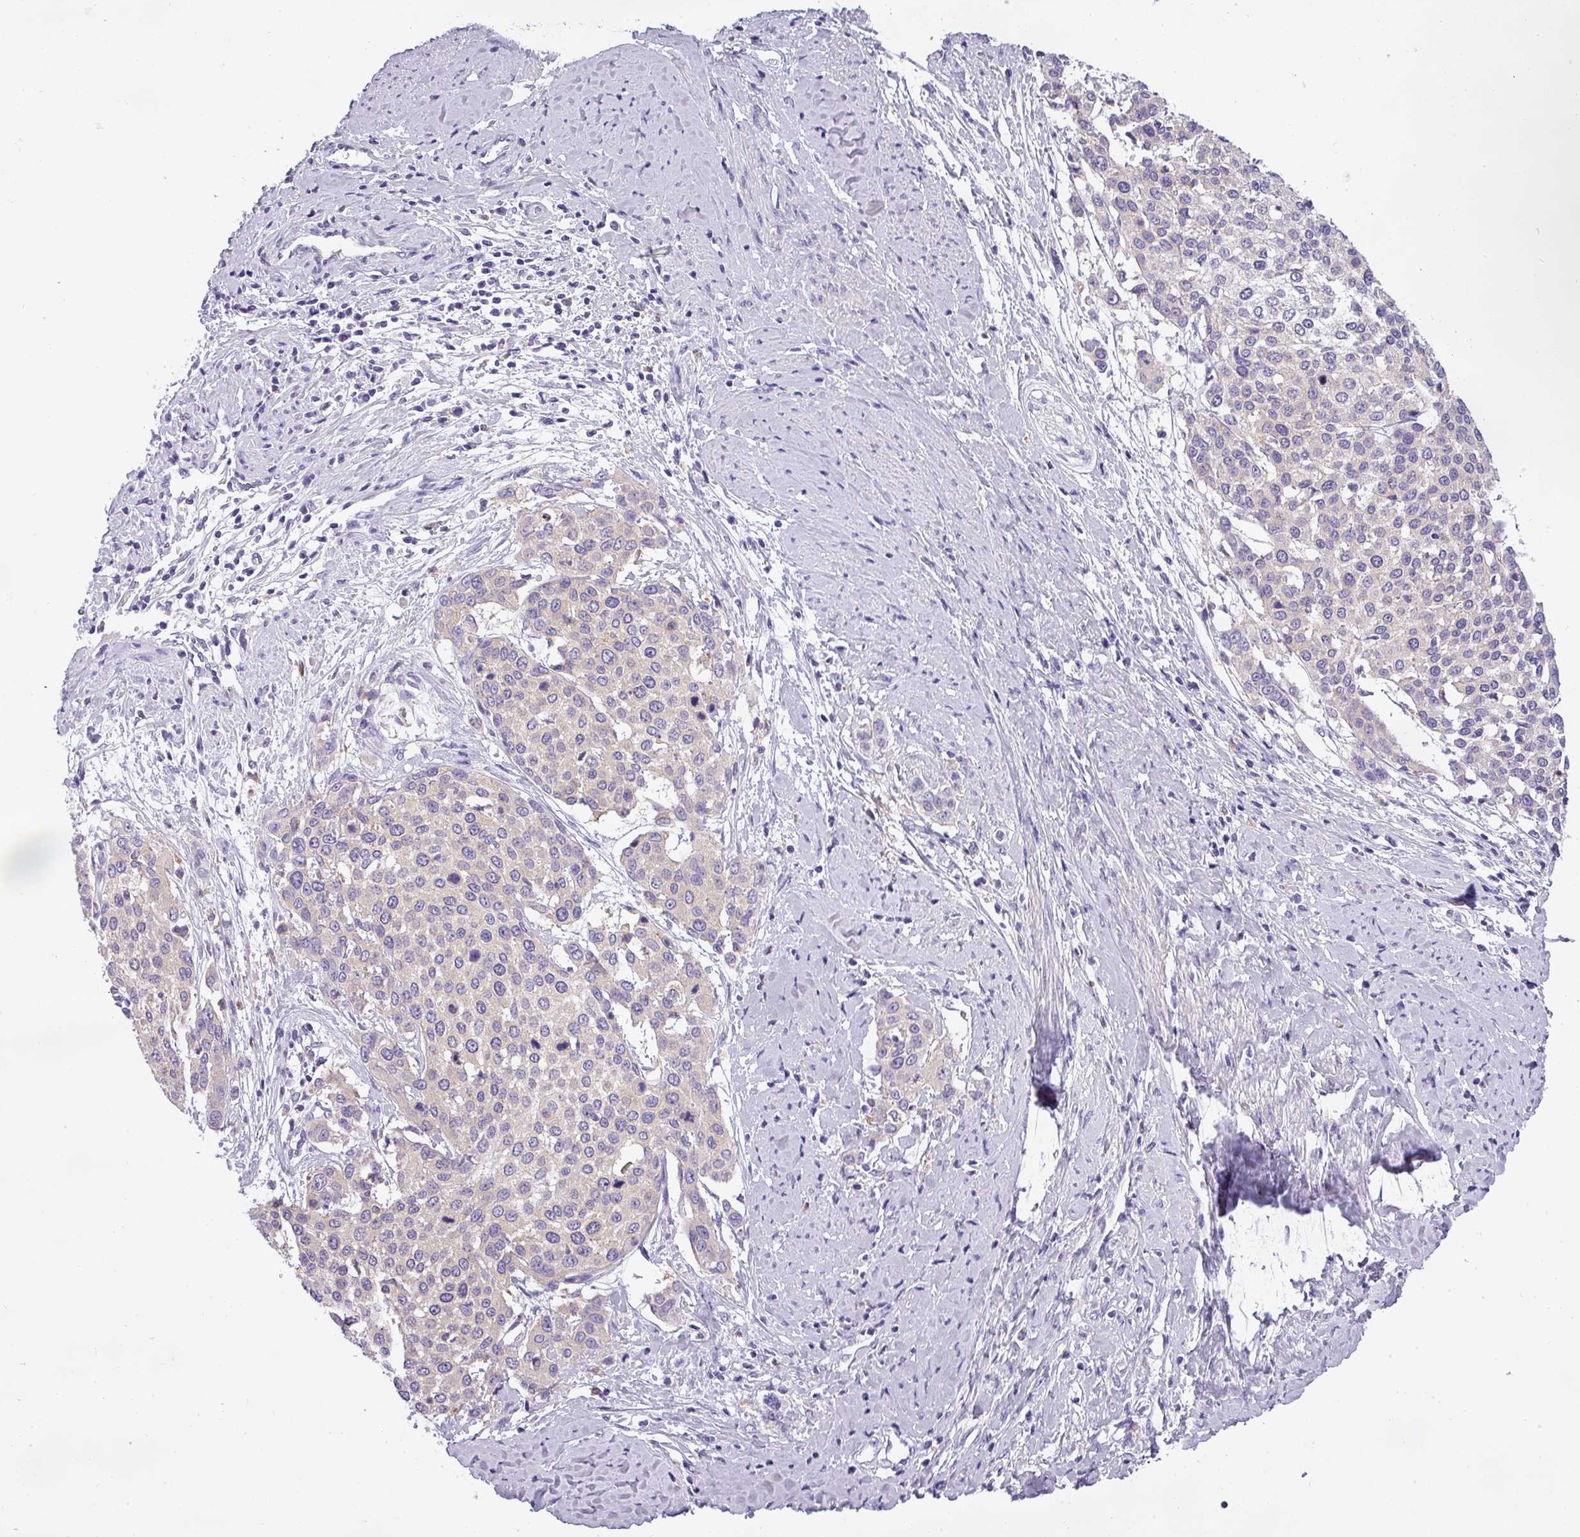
{"staining": {"intensity": "negative", "quantity": "none", "location": "none"}, "tissue": "cervical cancer", "cell_type": "Tumor cells", "image_type": "cancer", "snomed": [{"axis": "morphology", "description": "Squamous cell carcinoma, NOS"}, {"axis": "topography", "description": "Cervix"}], "caption": "Squamous cell carcinoma (cervical) was stained to show a protein in brown. There is no significant positivity in tumor cells. (DAB immunohistochemistry with hematoxylin counter stain).", "gene": "ATP6V1D", "patient": {"sex": "female", "age": 44}}